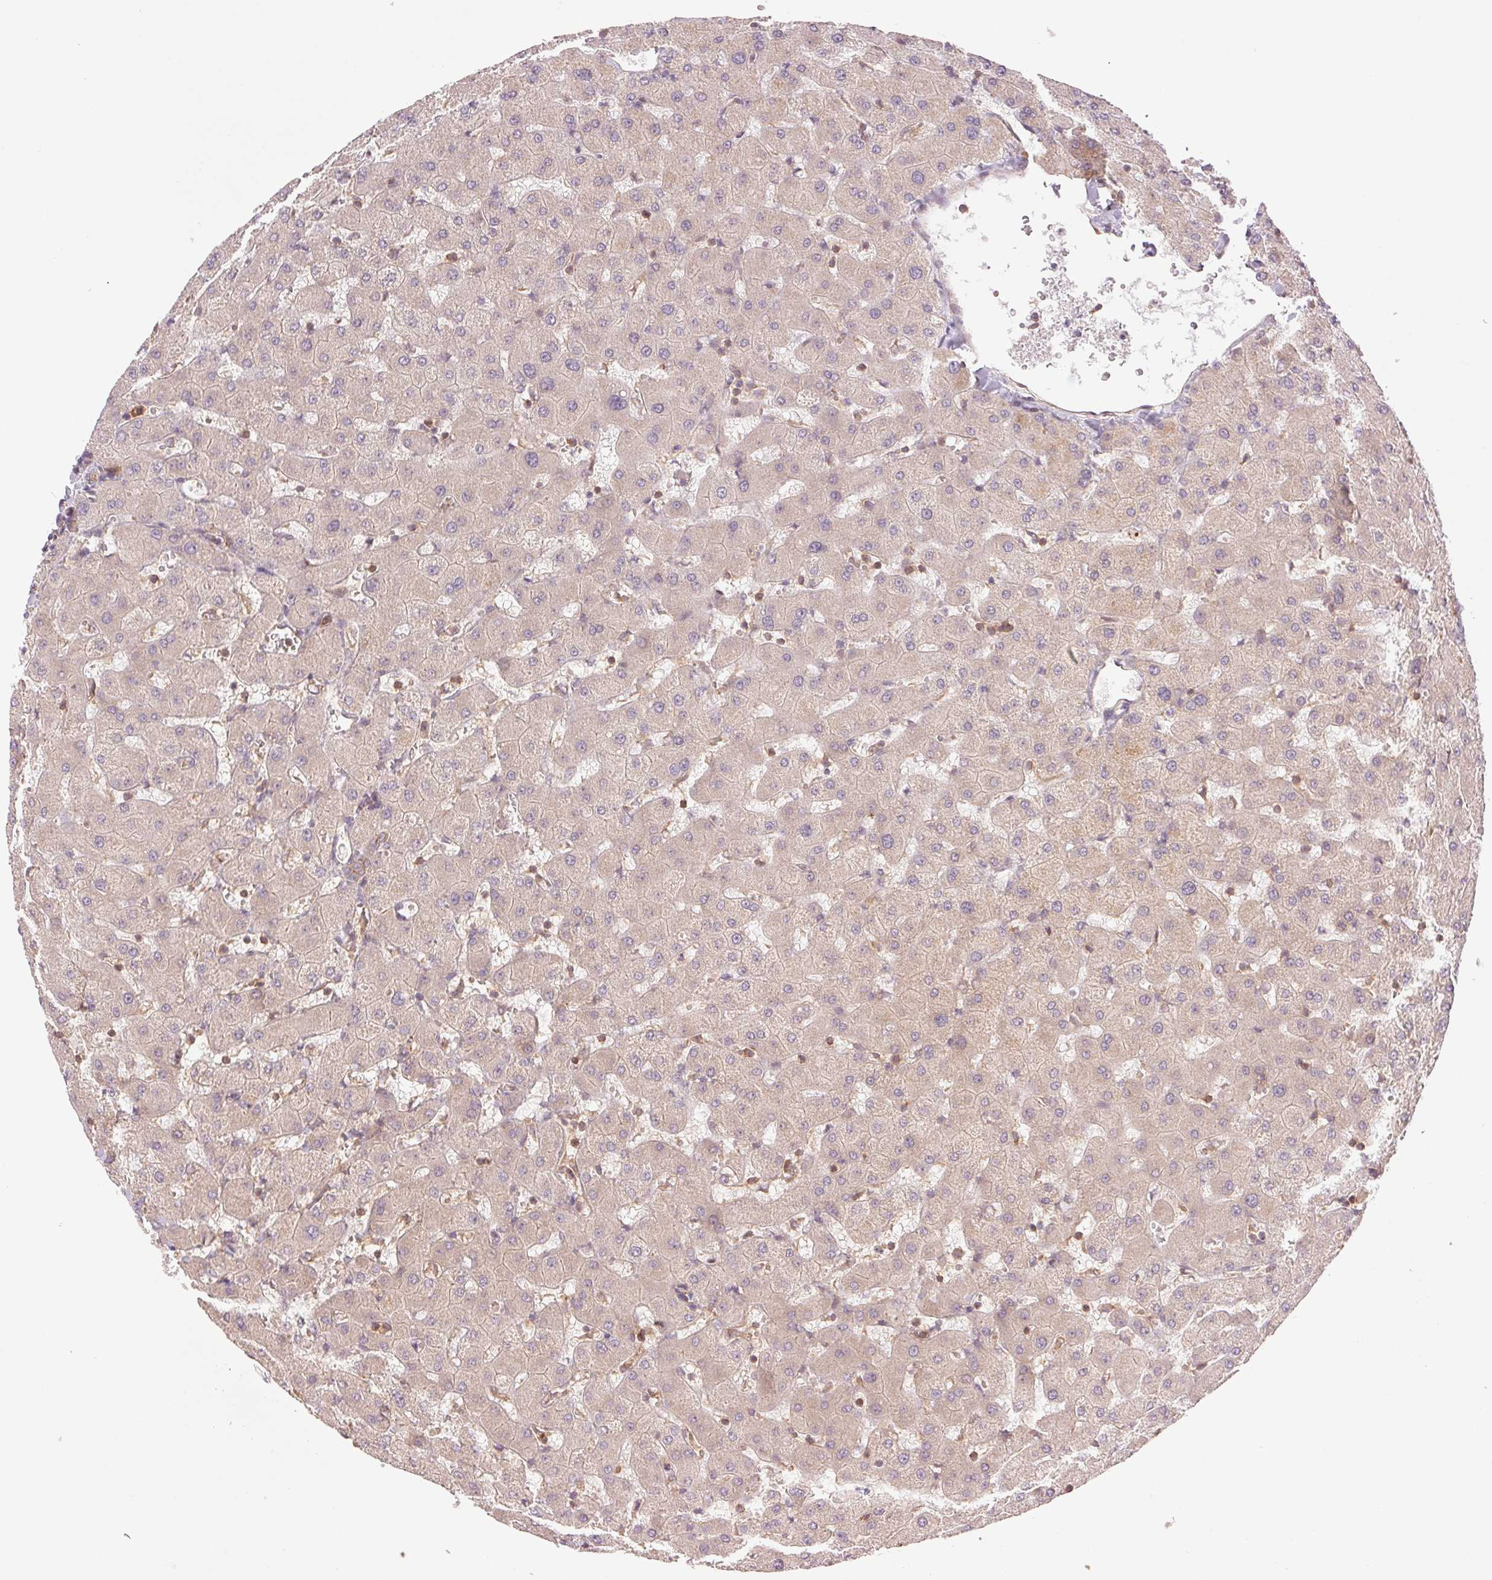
{"staining": {"intensity": "weak", "quantity": ">75%", "location": "cytoplasmic/membranous"}, "tissue": "liver", "cell_type": "Cholangiocytes", "image_type": "normal", "snomed": [{"axis": "morphology", "description": "Normal tissue, NOS"}, {"axis": "topography", "description": "Liver"}], "caption": "Immunohistochemical staining of unremarkable liver shows weak cytoplasmic/membranous protein expression in about >75% of cholangiocytes.", "gene": "STARD7", "patient": {"sex": "female", "age": 63}}